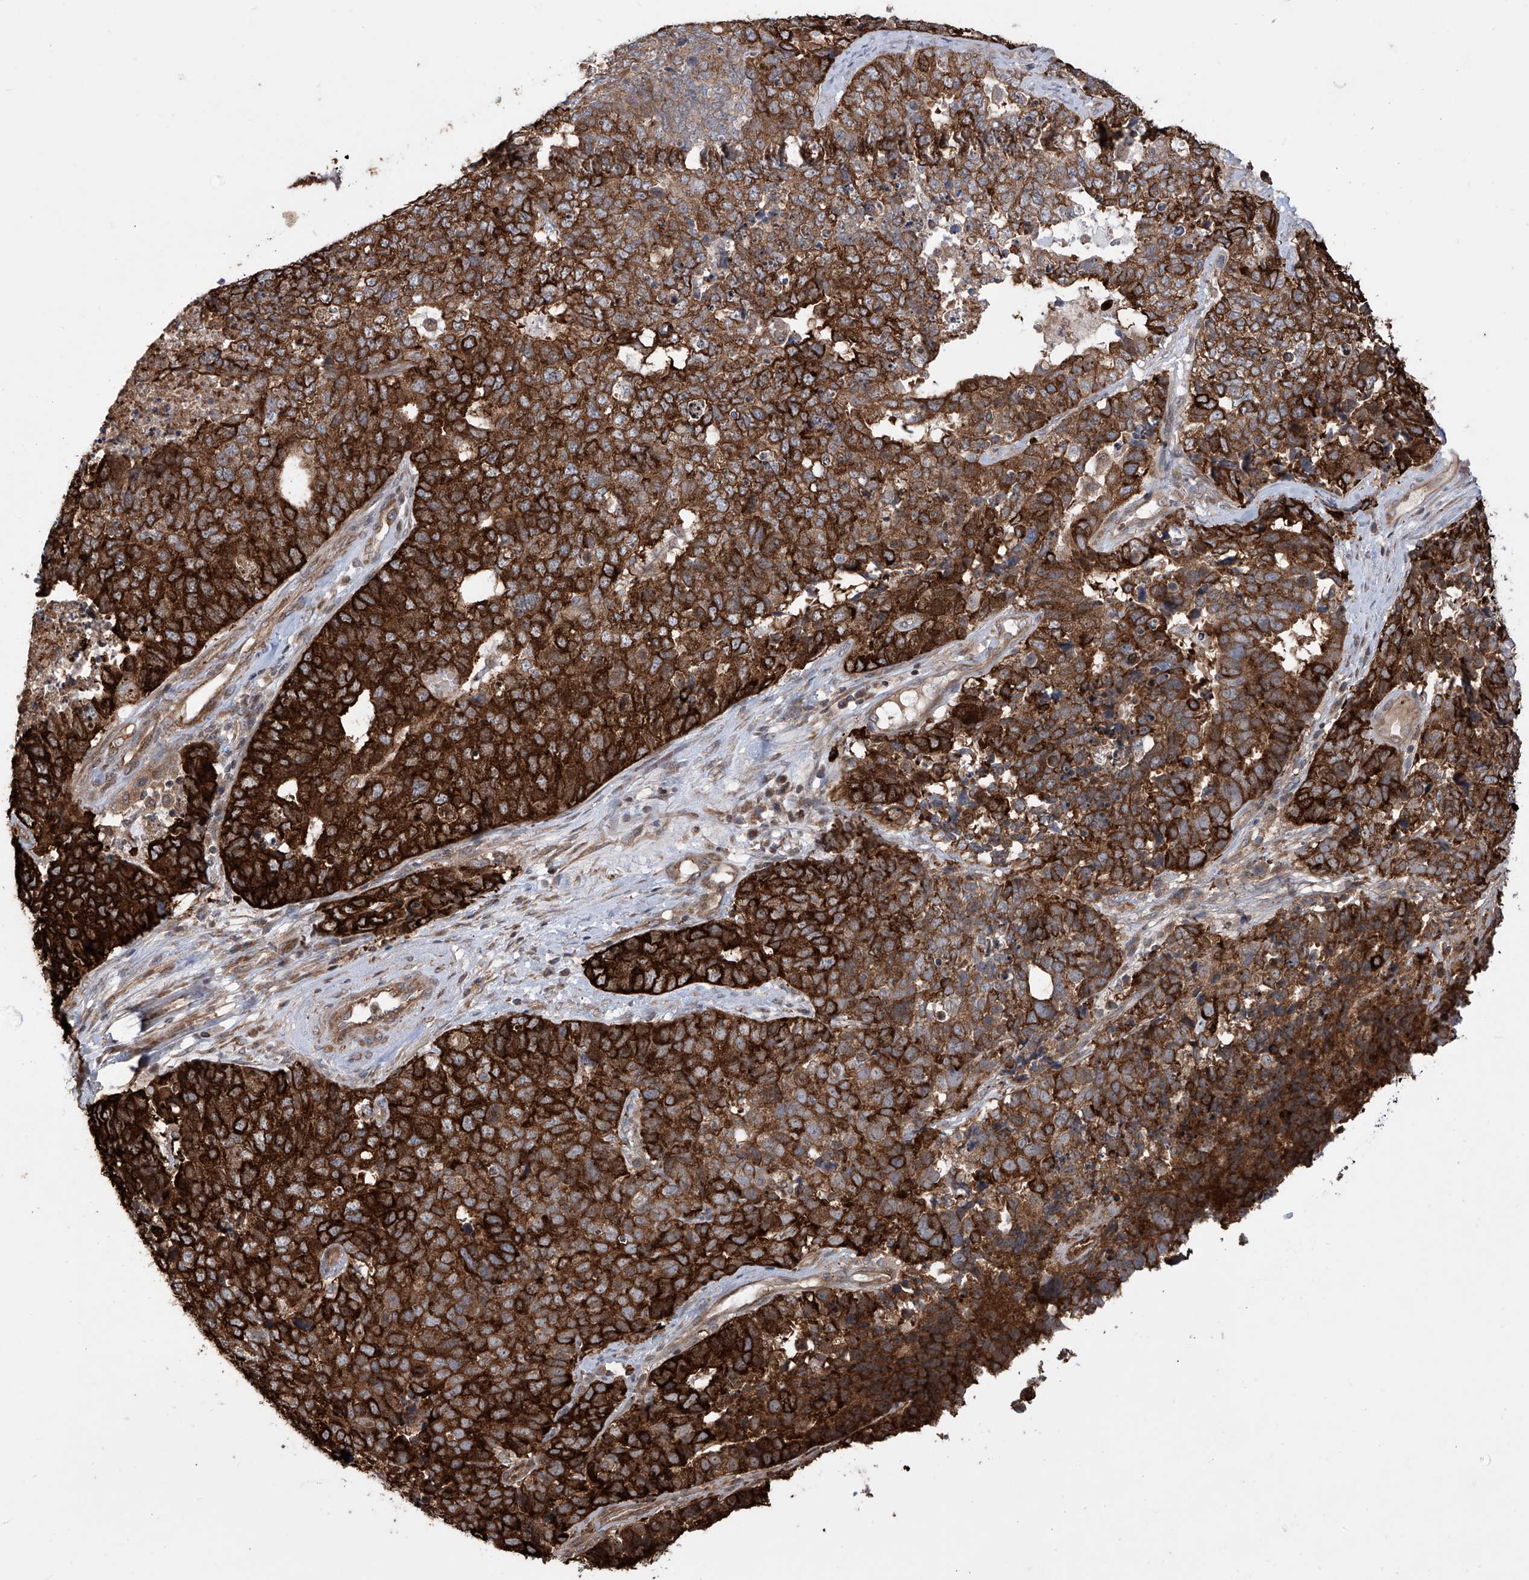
{"staining": {"intensity": "strong", "quantity": ">75%", "location": "cytoplasmic/membranous"}, "tissue": "cervical cancer", "cell_type": "Tumor cells", "image_type": "cancer", "snomed": [{"axis": "morphology", "description": "Squamous cell carcinoma, NOS"}, {"axis": "topography", "description": "Cervix"}], "caption": "Cervical squamous cell carcinoma stained for a protein (brown) exhibits strong cytoplasmic/membranous positive staining in approximately >75% of tumor cells.", "gene": "APAF1", "patient": {"sex": "female", "age": 63}}